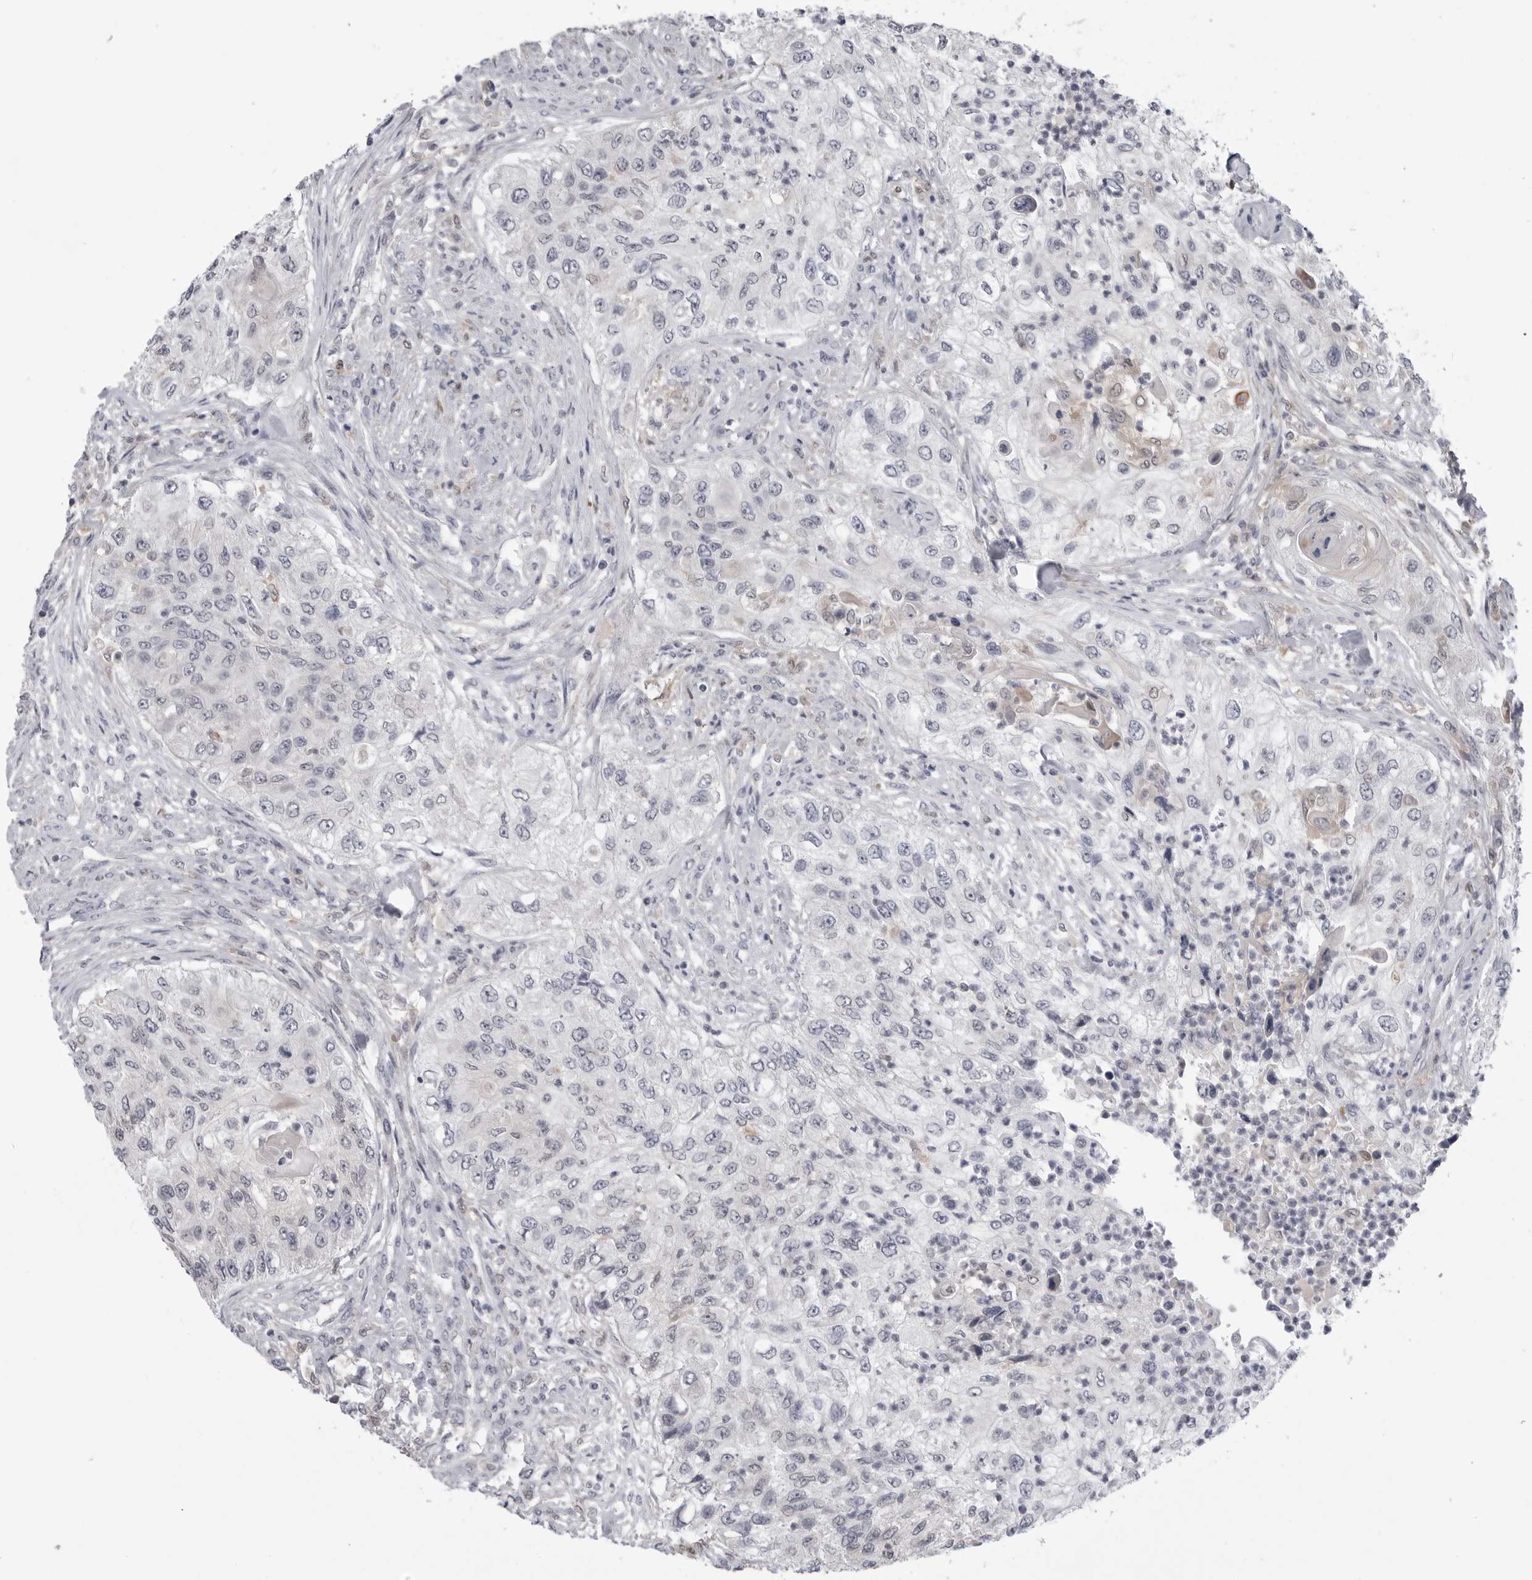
{"staining": {"intensity": "negative", "quantity": "none", "location": "none"}, "tissue": "urothelial cancer", "cell_type": "Tumor cells", "image_type": "cancer", "snomed": [{"axis": "morphology", "description": "Urothelial carcinoma, High grade"}, {"axis": "topography", "description": "Urinary bladder"}], "caption": "Immunohistochemical staining of human urothelial cancer demonstrates no significant expression in tumor cells. Nuclei are stained in blue.", "gene": "PNPO", "patient": {"sex": "female", "age": 60}}